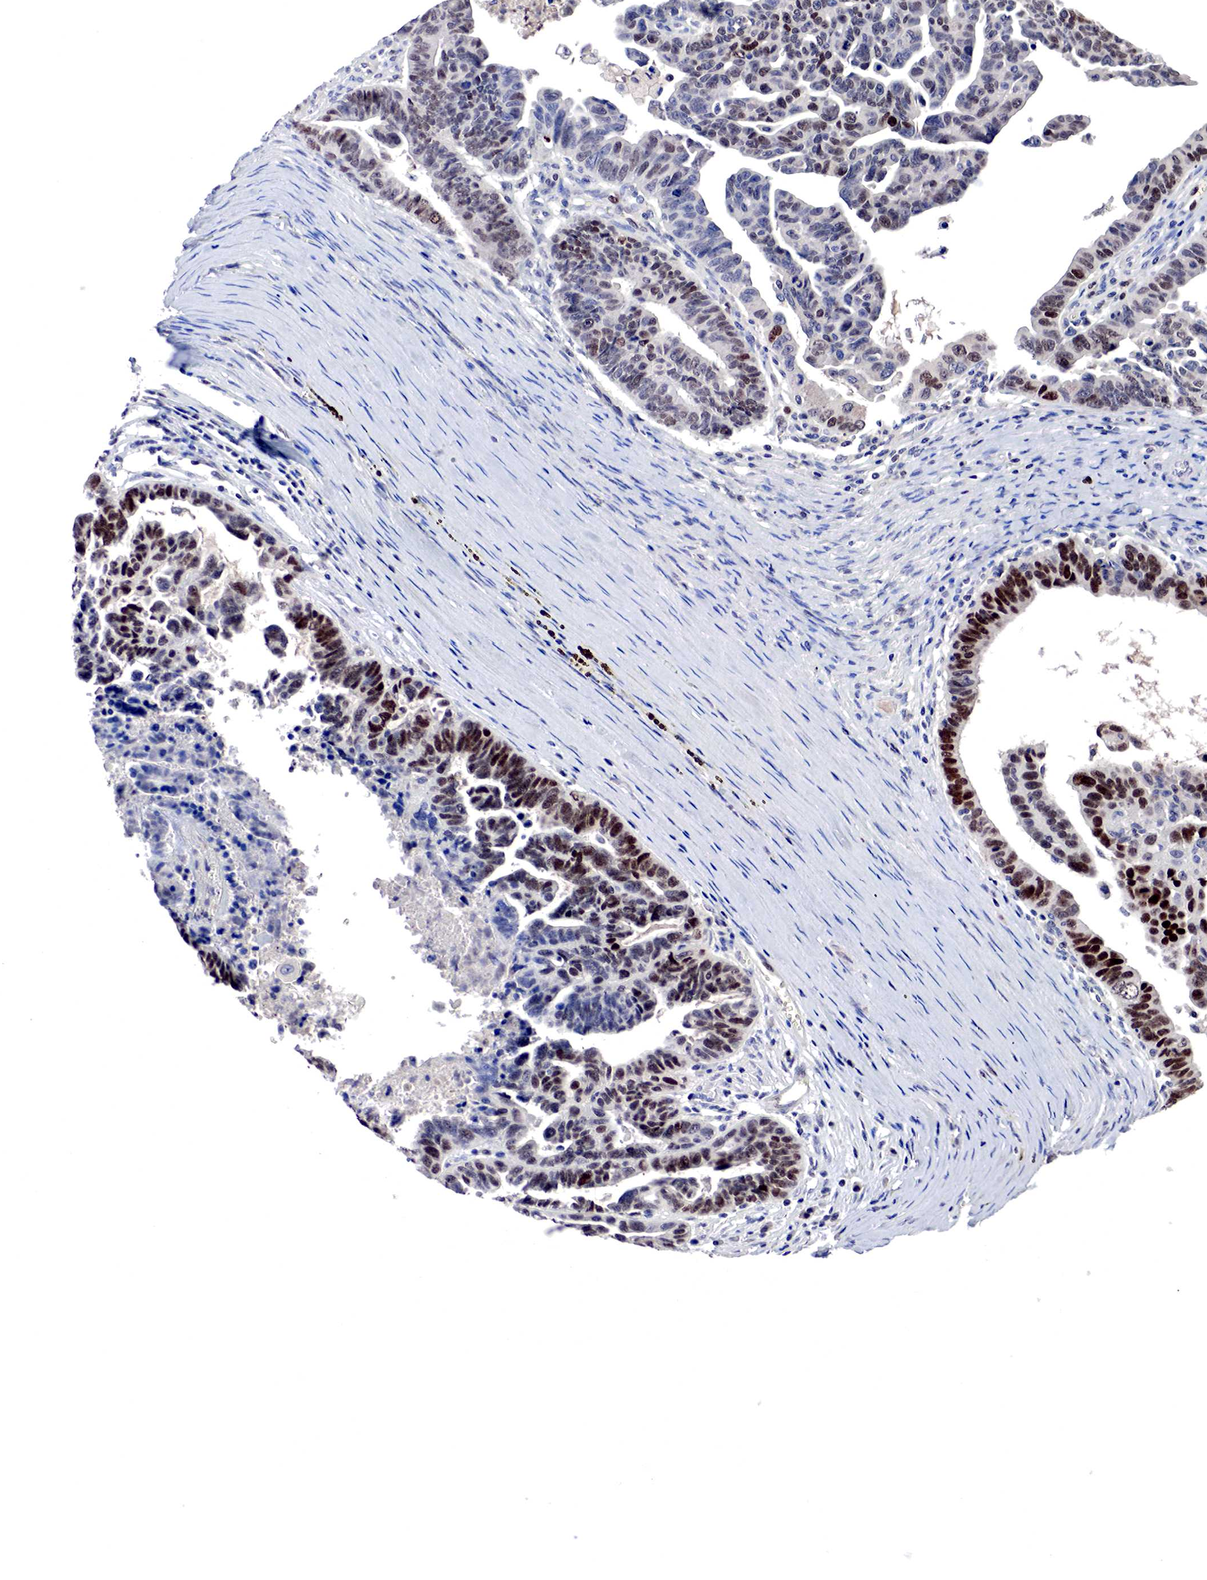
{"staining": {"intensity": "strong", "quantity": ">75%", "location": "nuclear"}, "tissue": "ovarian cancer", "cell_type": "Tumor cells", "image_type": "cancer", "snomed": [{"axis": "morphology", "description": "Carcinoma, endometroid"}, {"axis": "morphology", "description": "Cystadenocarcinoma, serous, NOS"}, {"axis": "topography", "description": "Ovary"}], "caption": "Strong nuclear protein expression is identified in approximately >75% of tumor cells in ovarian serous cystadenocarcinoma. (DAB (3,3'-diaminobenzidine) IHC, brown staining for protein, blue staining for nuclei).", "gene": "DACH2", "patient": {"sex": "female", "age": 45}}